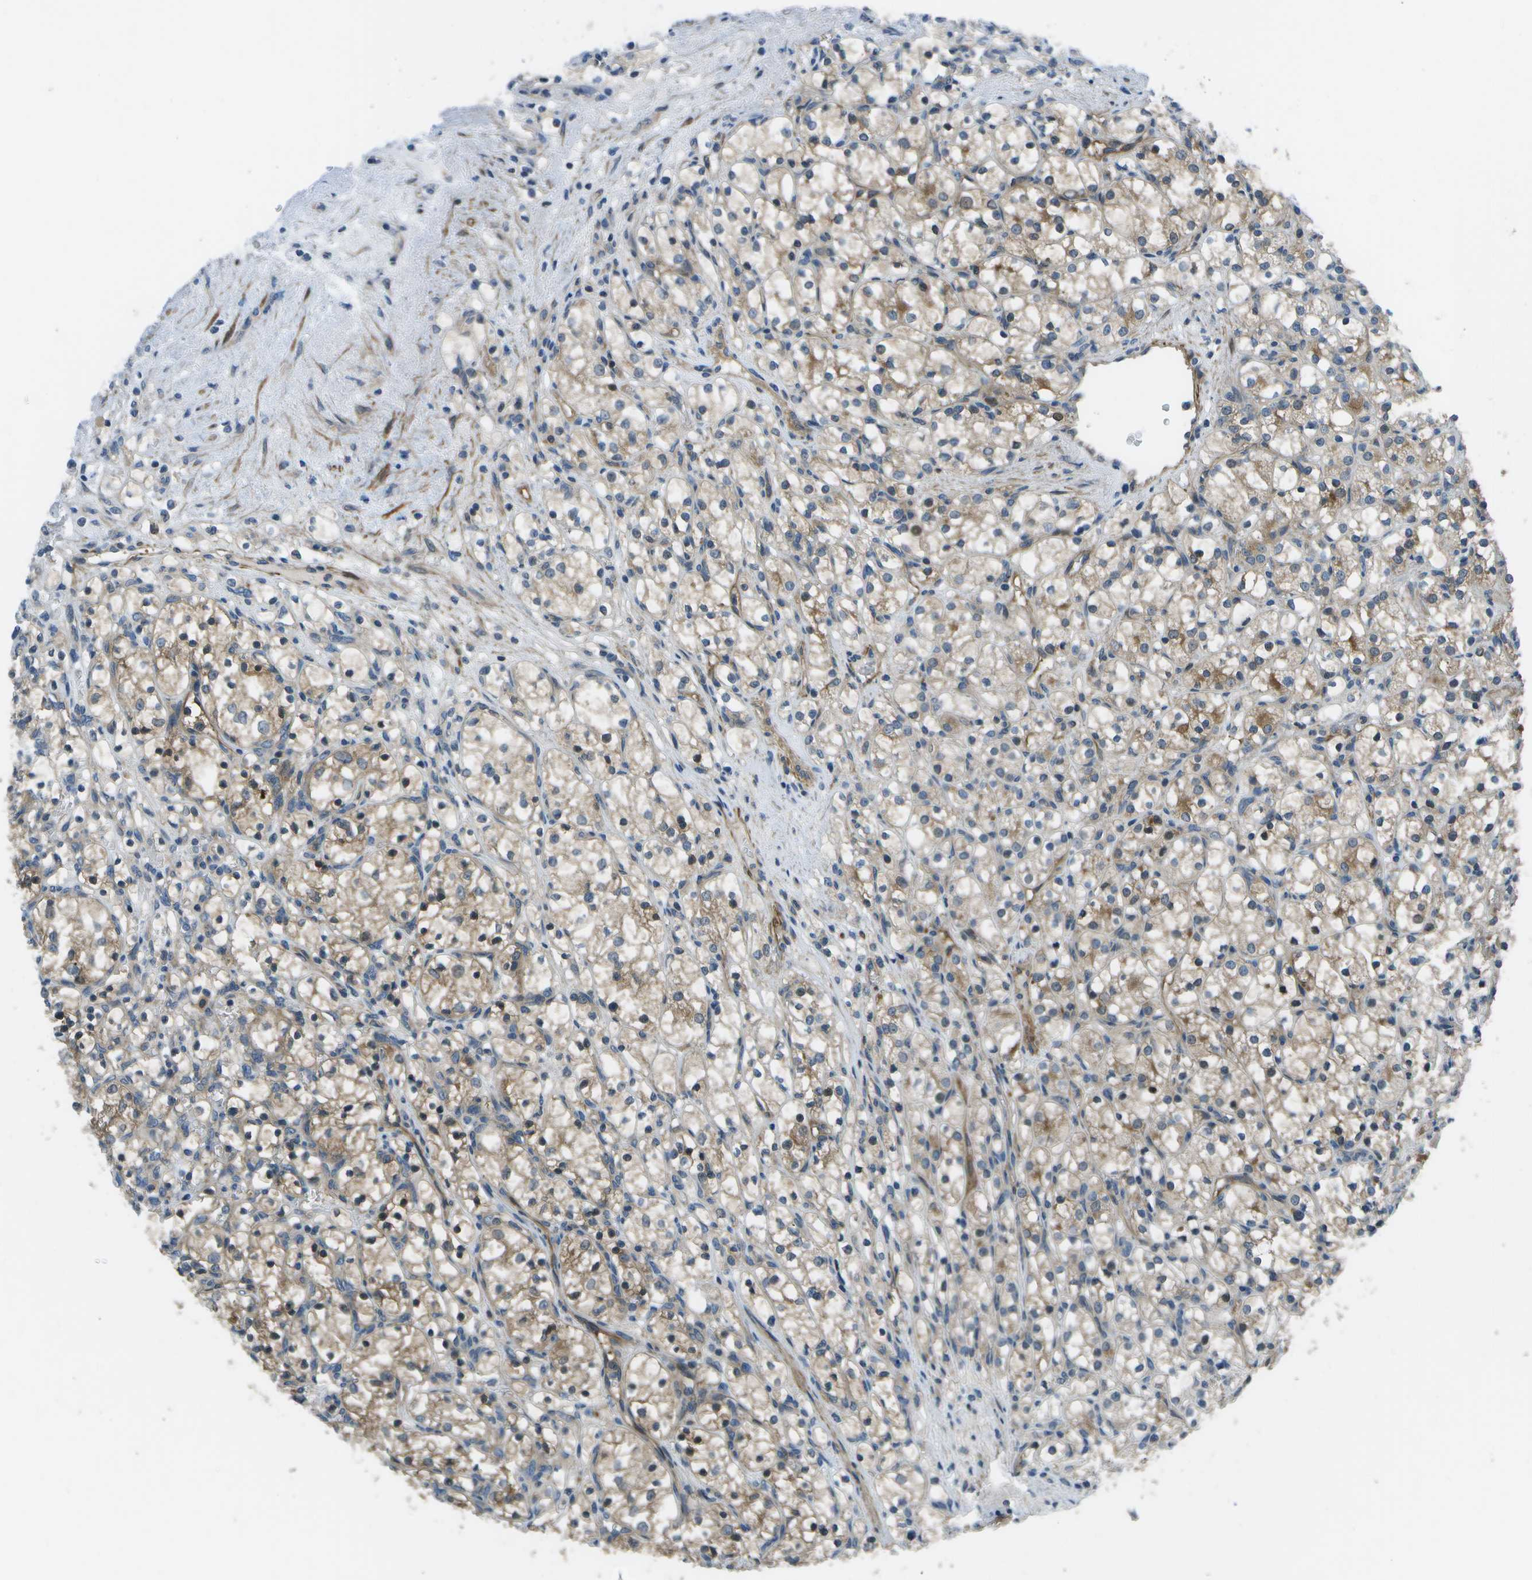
{"staining": {"intensity": "weak", "quantity": ">75%", "location": "cytoplasmic/membranous"}, "tissue": "renal cancer", "cell_type": "Tumor cells", "image_type": "cancer", "snomed": [{"axis": "morphology", "description": "Adenocarcinoma, NOS"}, {"axis": "topography", "description": "Kidney"}], "caption": "Immunohistochemistry photomicrograph of human renal adenocarcinoma stained for a protein (brown), which exhibits low levels of weak cytoplasmic/membranous staining in approximately >75% of tumor cells.", "gene": "ENPP5", "patient": {"sex": "female", "age": 69}}